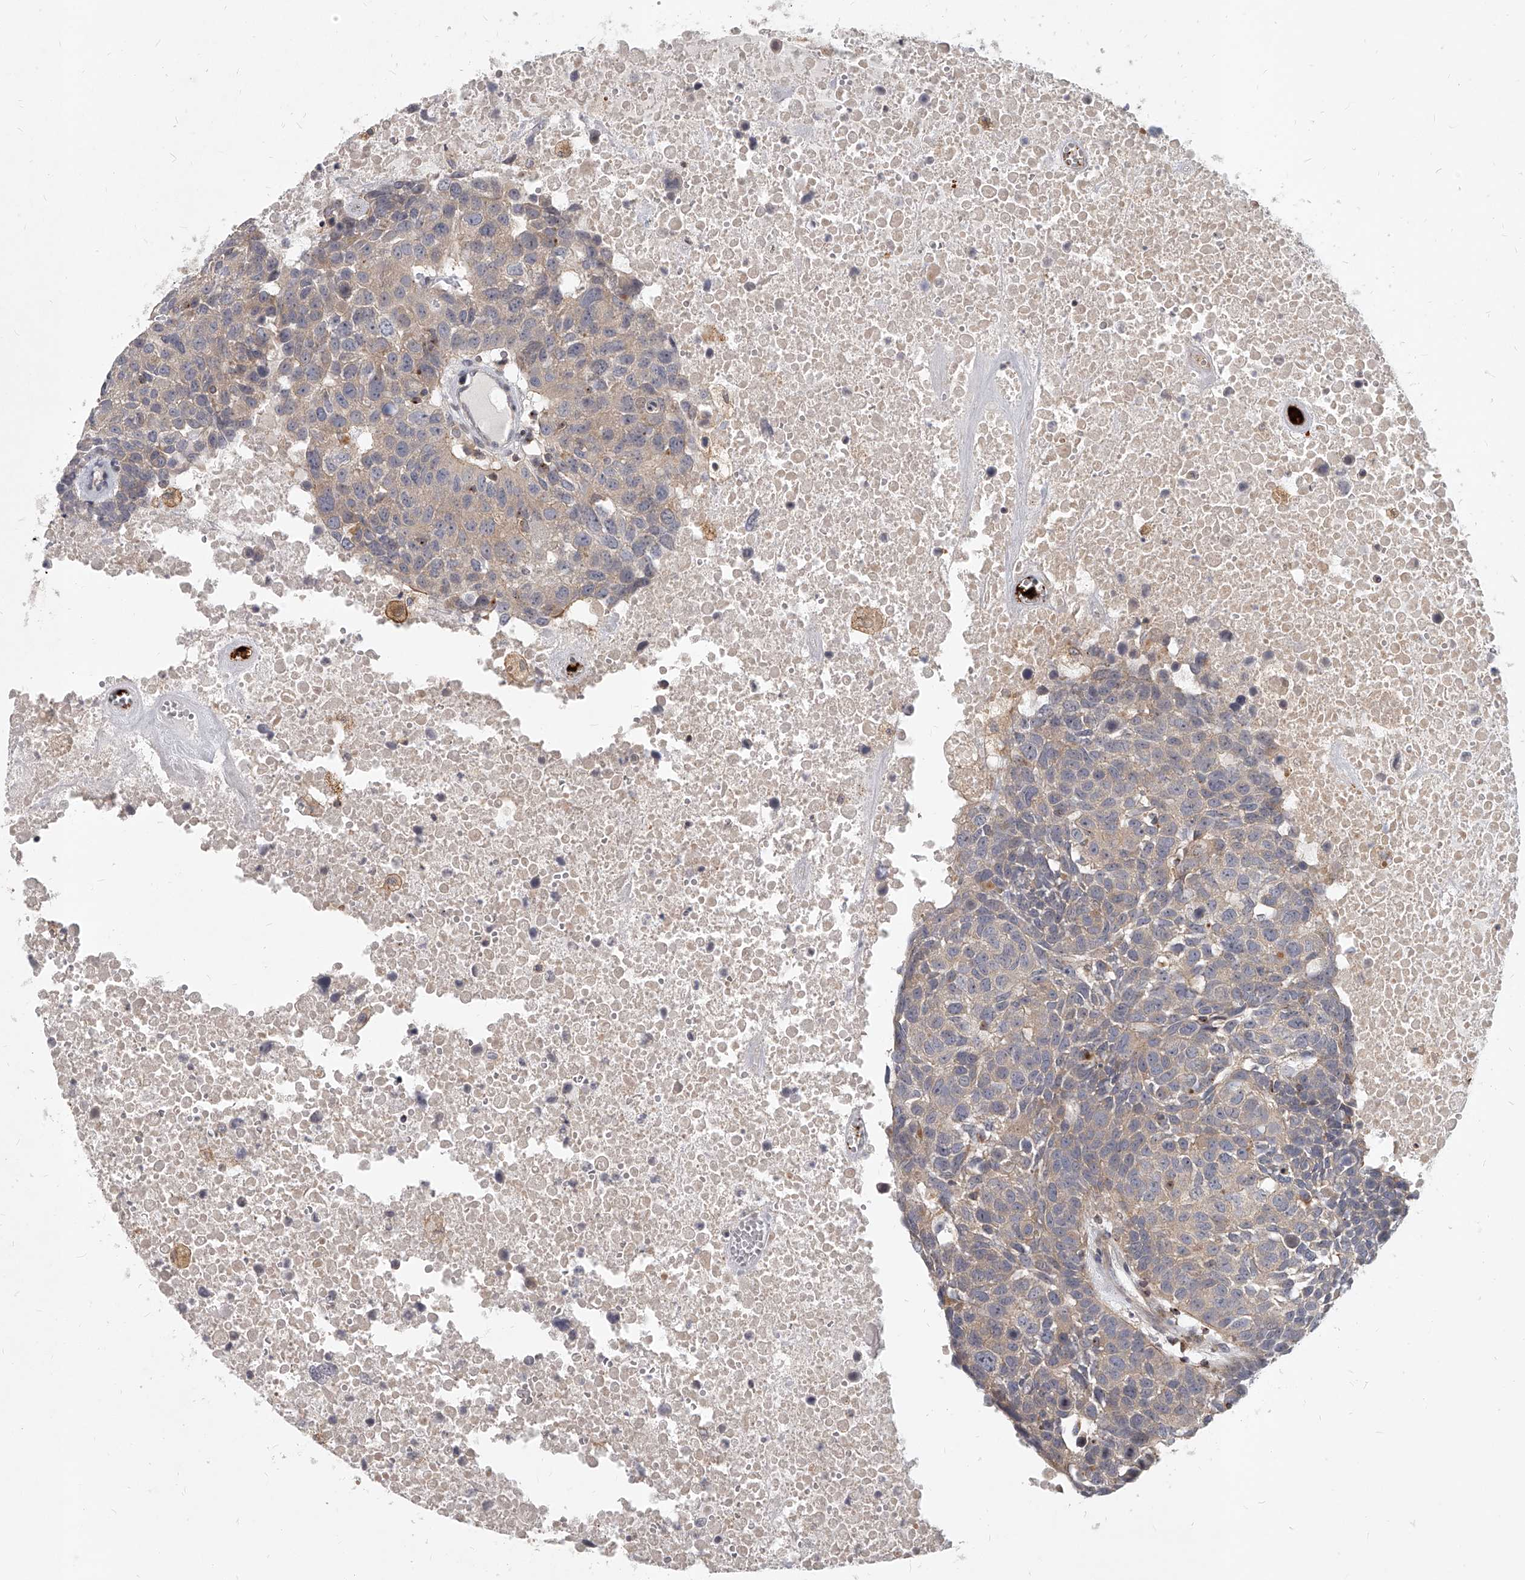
{"staining": {"intensity": "weak", "quantity": "25%-75%", "location": "cytoplasmic/membranous"}, "tissue": "head and neck cancer", "cell_type": "Tumor cells", "image_type": "cancer", "snomed": [{"axis": "morphology", "description": "Squamous cell carcinoma, NOS"}, {"axis": "topography", "description": "Head-Neck"}], "caption": "Head and neck squamous cell carcinoma stained with DAB IHC demonstrates low levels of weak cytoplasmic/membranous positivity in approximately 25%-75% of tumor cells.", "gene": "SLC37A1", "patient": {"sex": "male", "age": 66}}